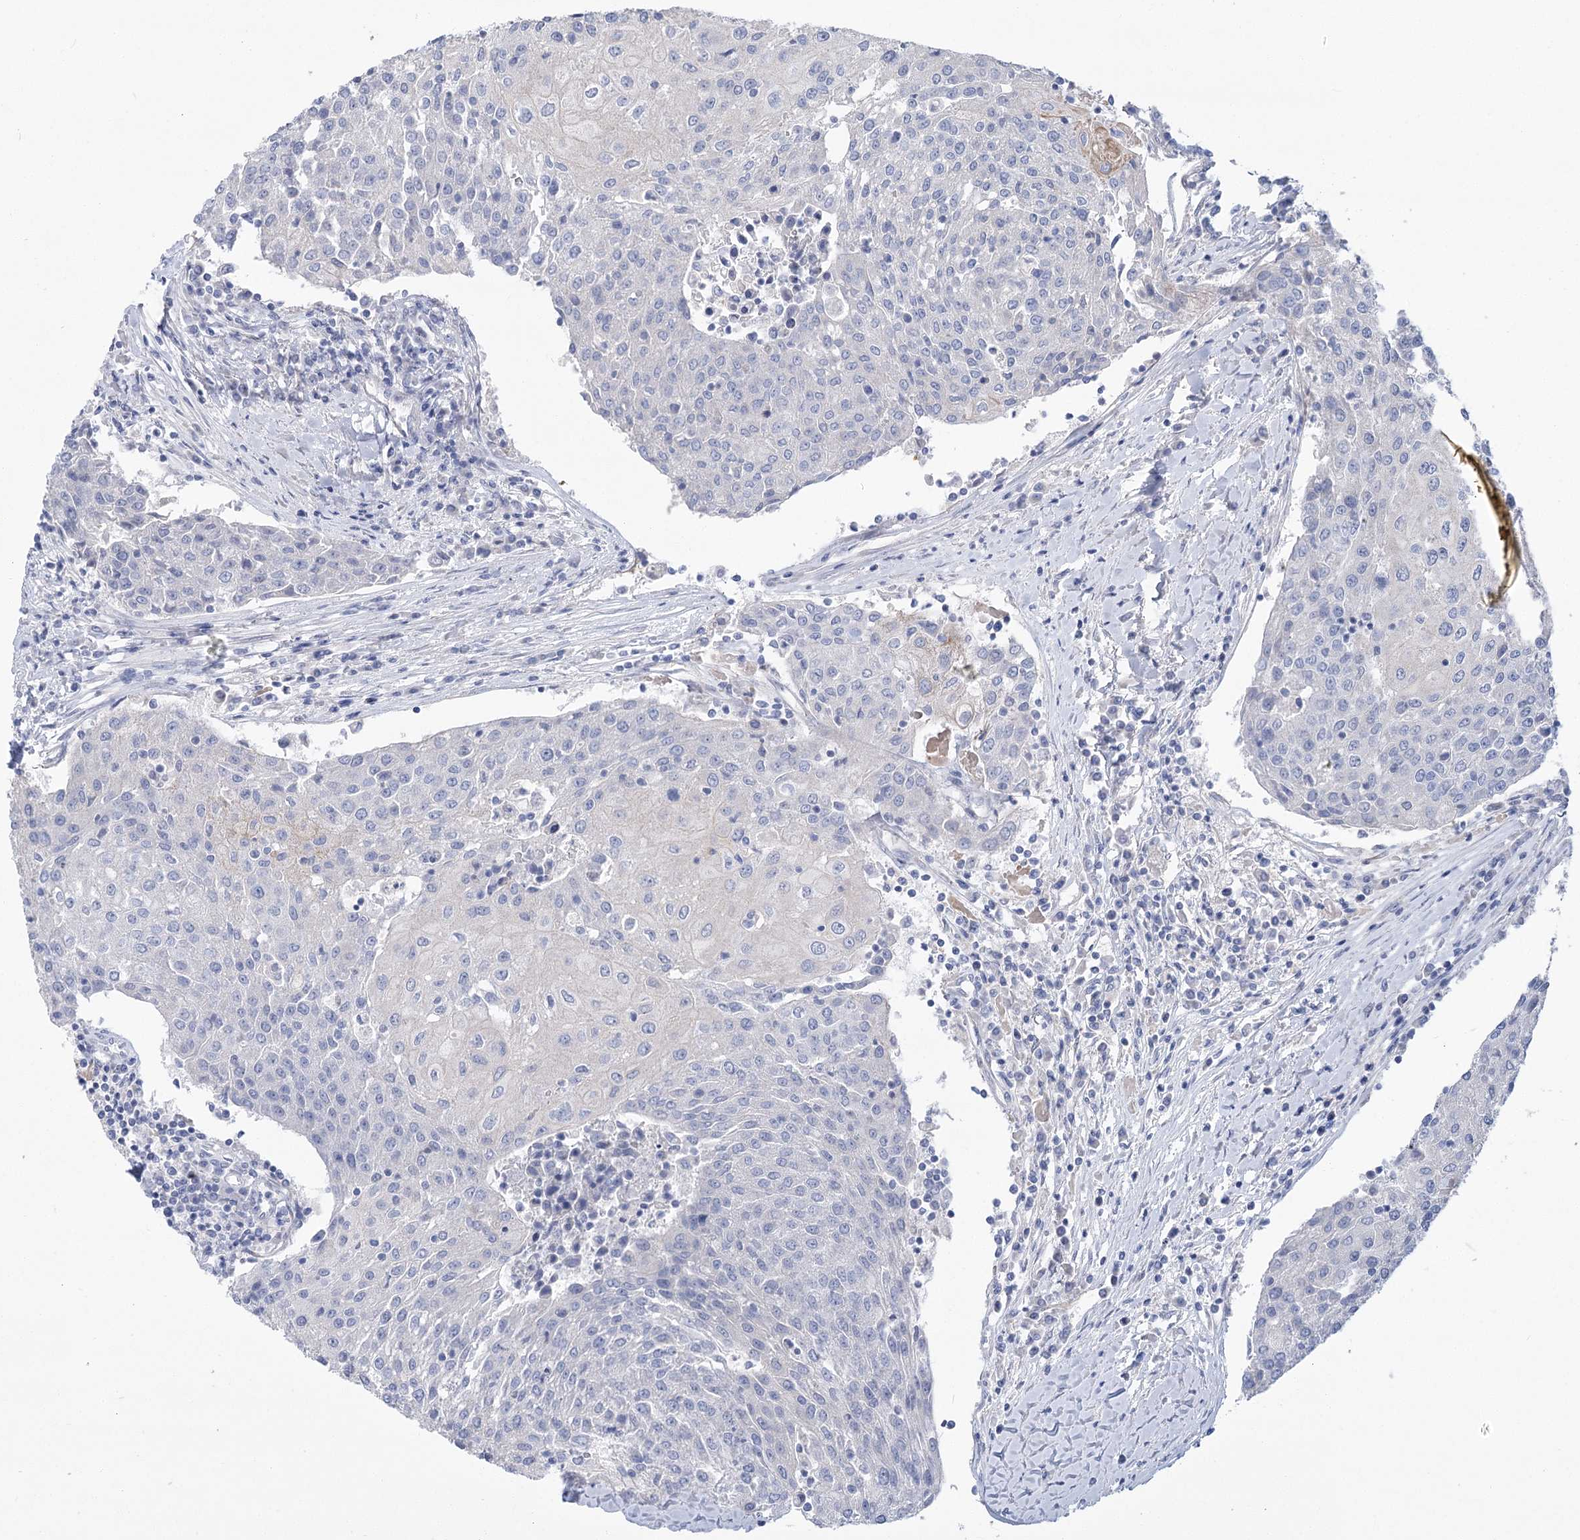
{"staining": {"intensity": "negative", "quantity": "none", "location": "none"}, "tissue": "urothelial cancer", "cell_type": "Tumor cells", "image_type": "cancer", "snomed": [{"axis": "morphology", "description": "Urothelial carcinoma, High grade"}, {"axis": "topography", "description": "Urinary bladder"}], "caption": "The IHC histopathology image has no significant positivity in tumor cells of urothelial cancer tissue.", "gene": "SLC9A3", "patient": {"sex": "female", "age": 85}}